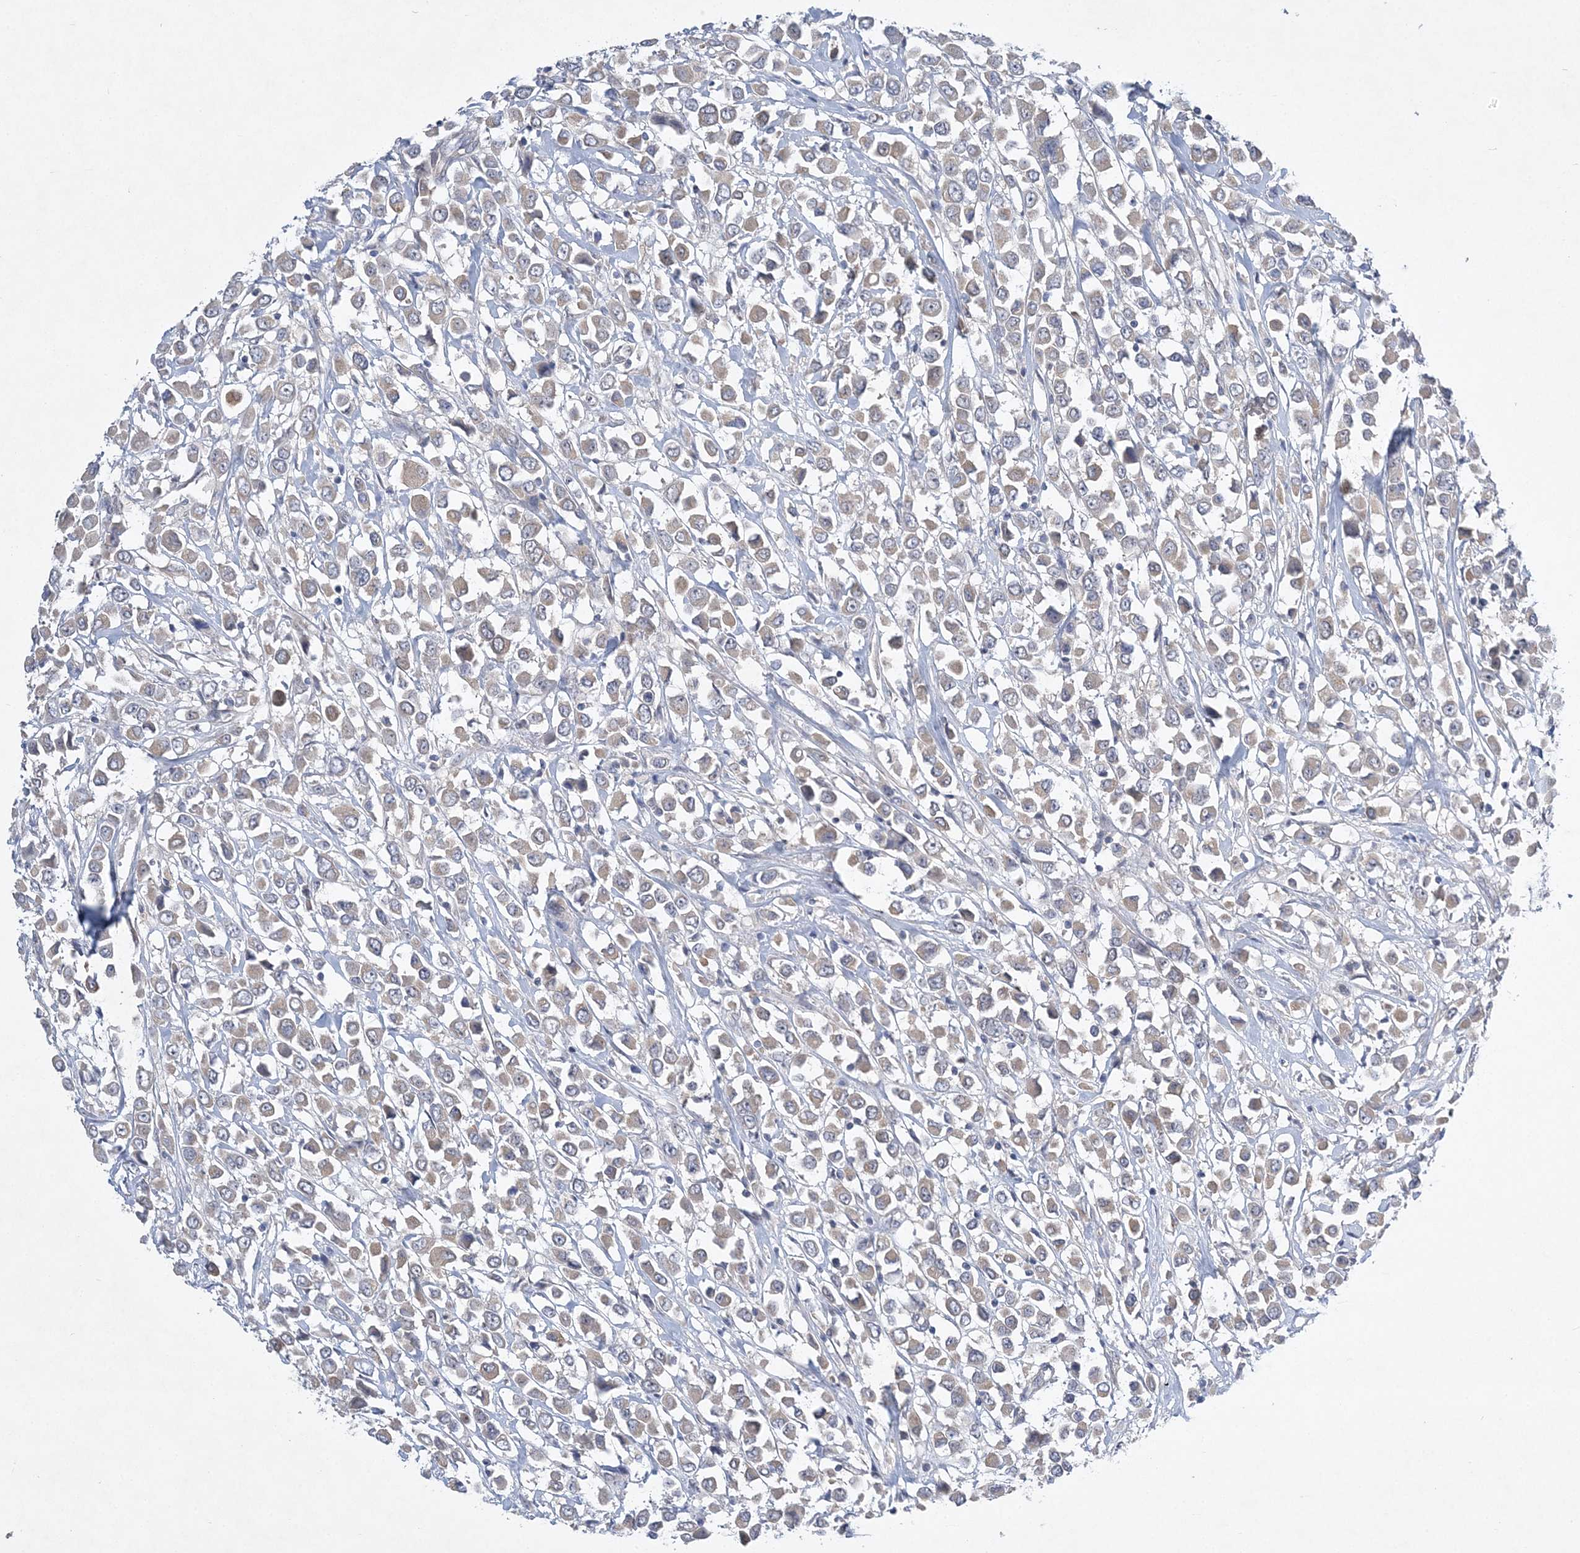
{"staining": {"intensity": "negative", "quantity": "none", "location": "none"}, "tissue": "breast cancer", "cell_type": "Tumor cells", "image_type": "cancer", "snomed": [{"axis": "morphology", "description": "Duct carcinoma"}, {"axis": "topography", "description": "Breast"}], "caption": "IHC histopathology image of neoplastic tissue: human breast cancer (infiltrating ductal carcinoma) stained with DAB (3,3'-diaminobenzidine) shows no significant protein staining in tumor cells.", "gene": "ANKRD35", "patient": {"sex": "female", "age": 61}}